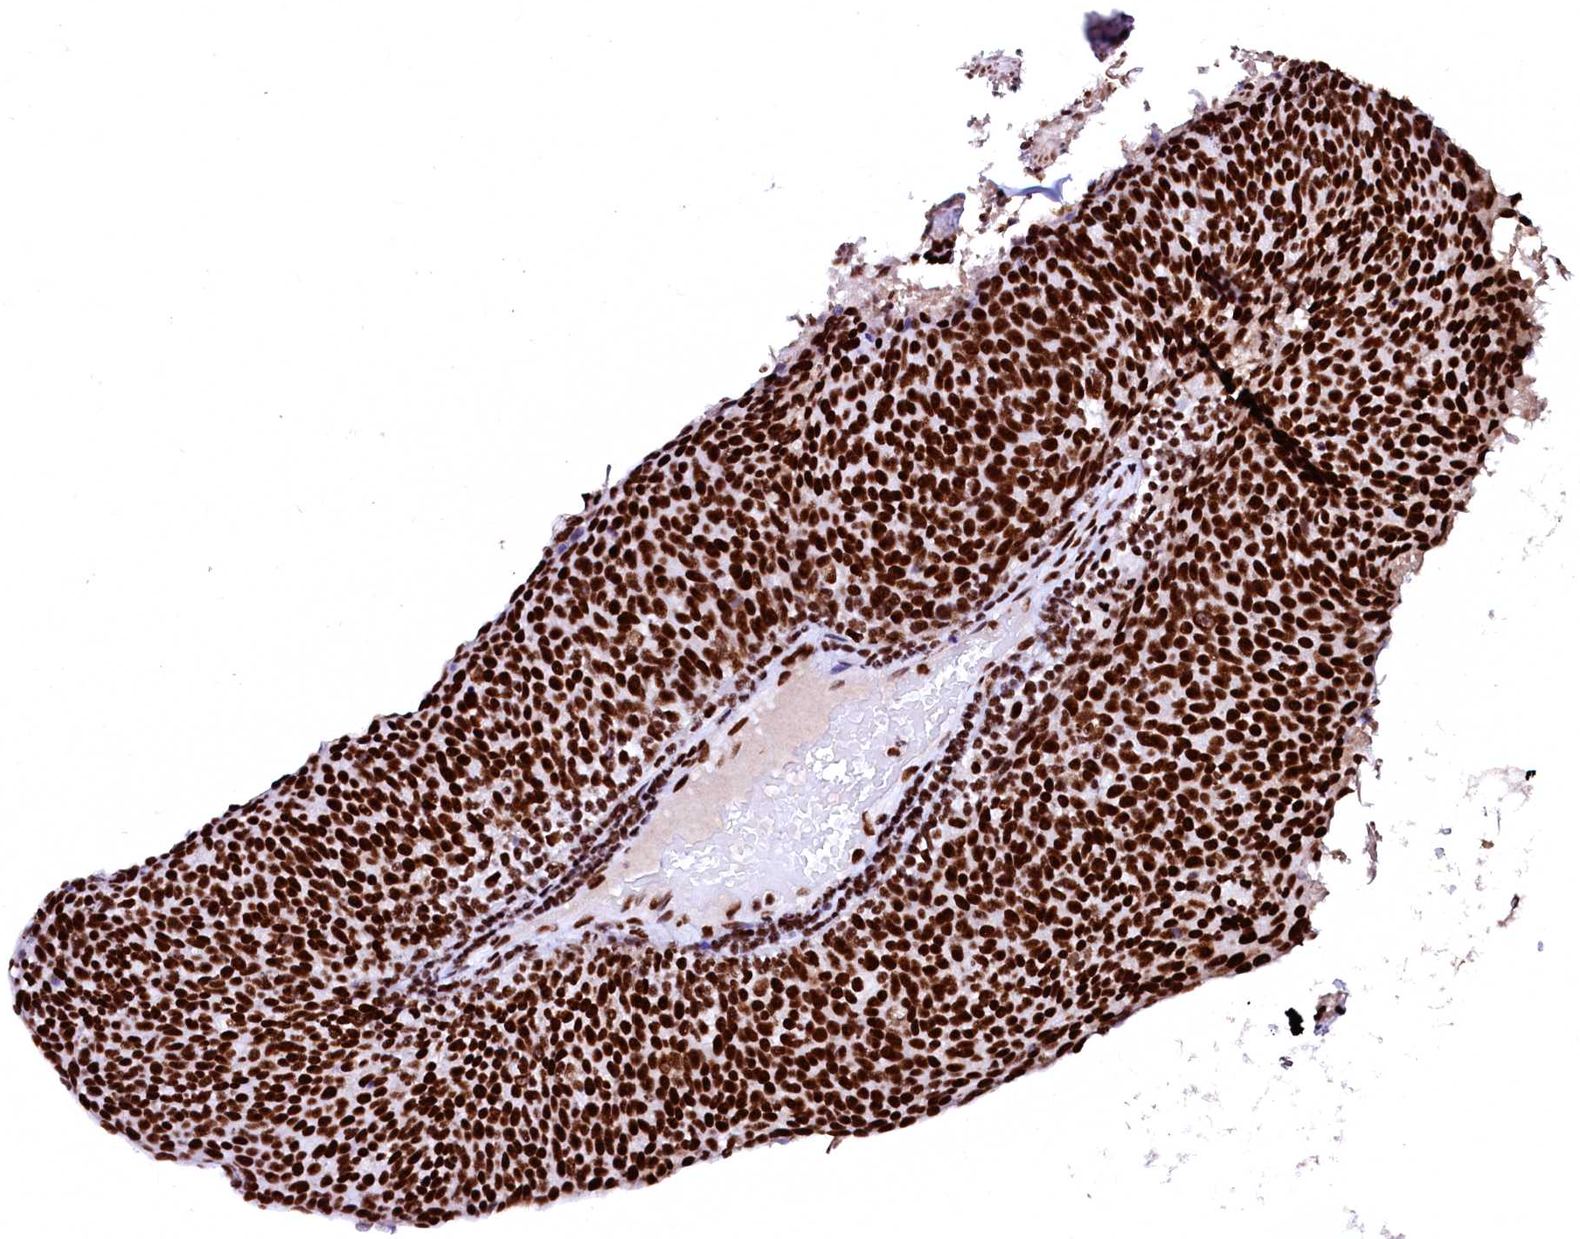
{"staining": {"intensity": "strong", "quantity": ">75%", "location": "nuclear"}, "tissue": "head and neck cancer", "cell_type": "Tumor cells", "image_type": "cancer", "snomed": [{"axis": "morphology", "description": "Squamous cell carcinoma, NOS"}, {"axis": "morphology", "description": "Squamous cell carcinoma, metastatic, NOS"}, {"axis": "topography", "description": "Lymph node"}, {"axis": "topography", "description": "Head-Neck"}], "caption": "Squamous cell carcinoma (head and neck) was stained to show a protein in brown. There is high levels of strong nuclear positivity in about >75% of tumor cells.", "gene": "CPSF6", "patient": {"sex": "male", "age": 62}}